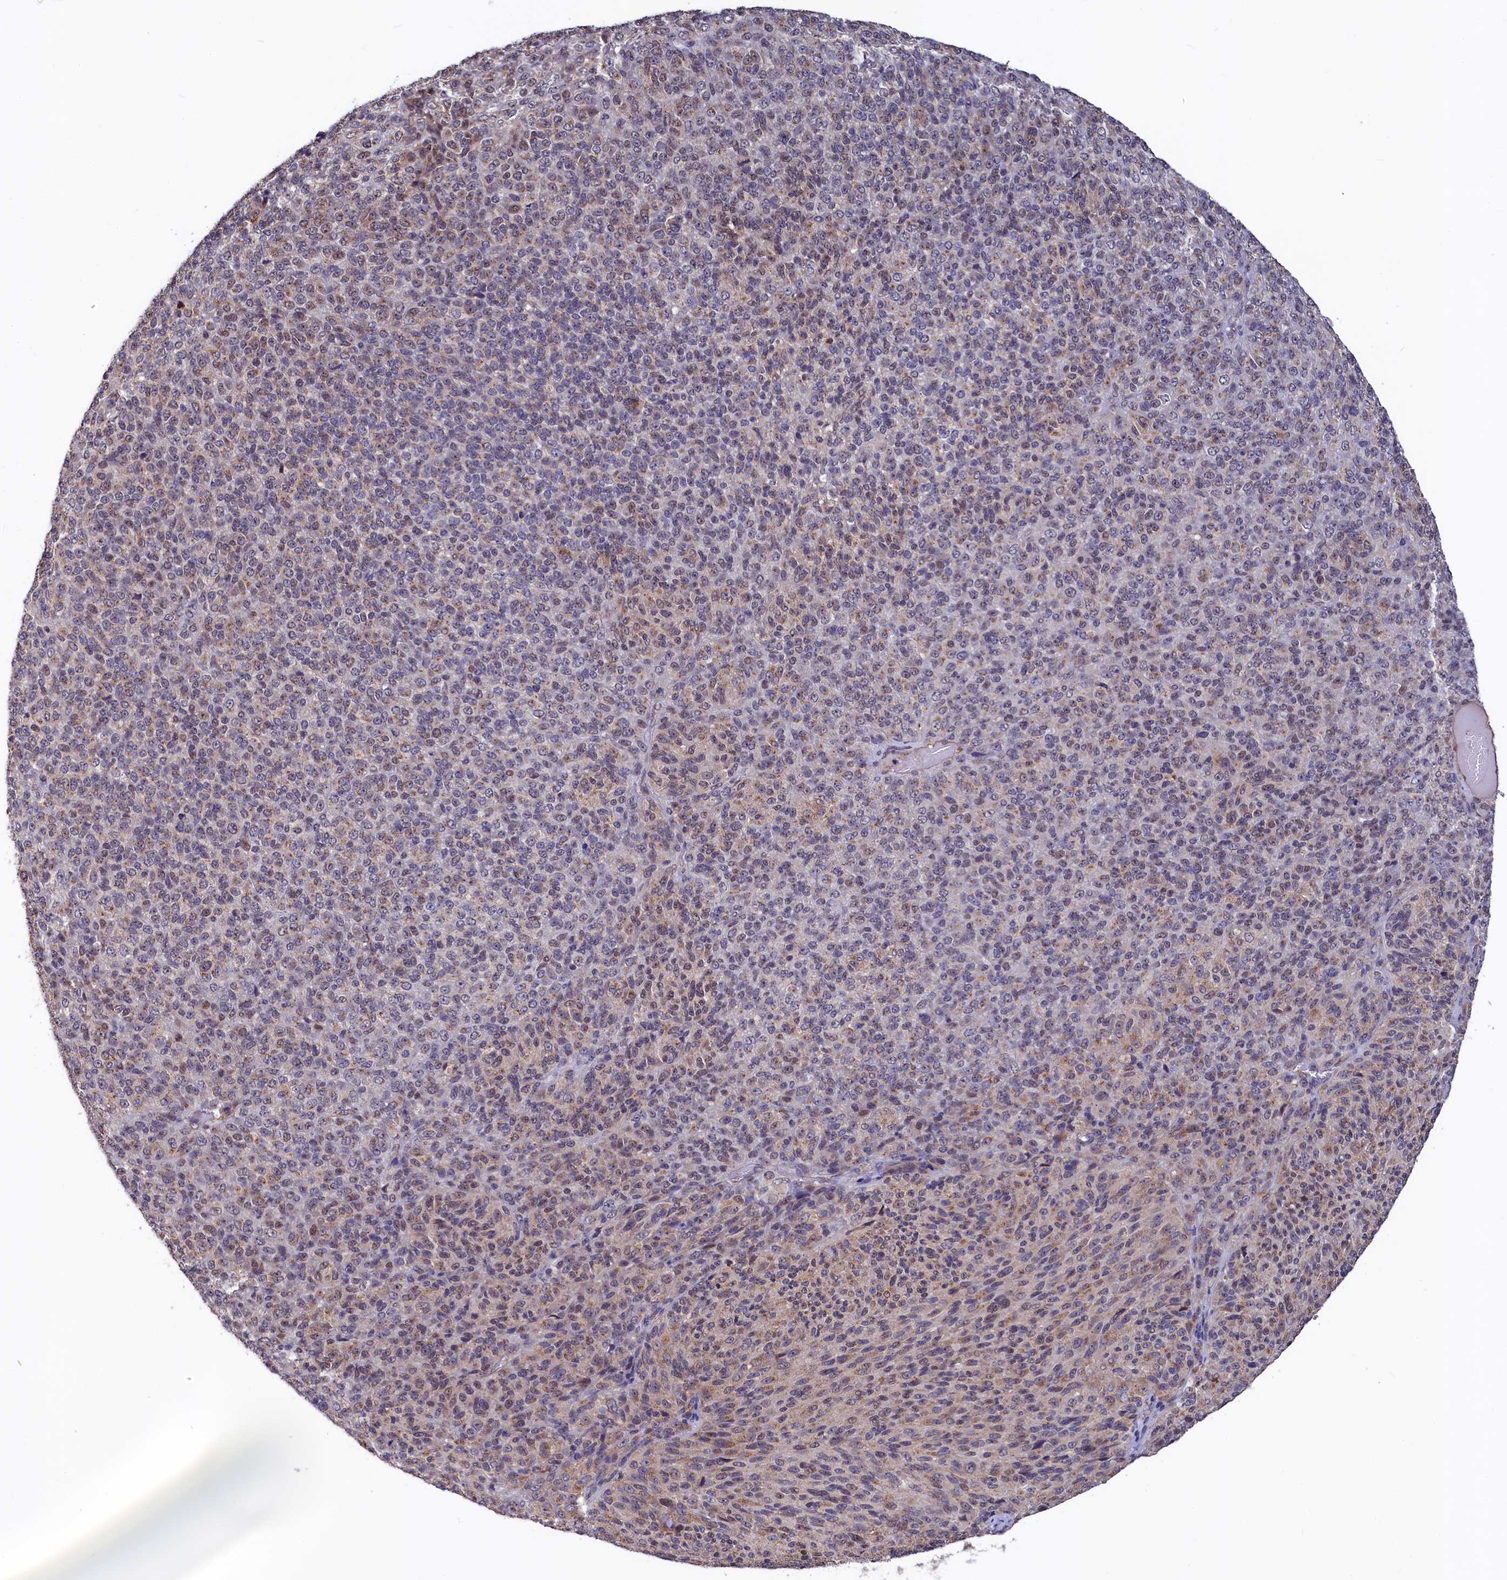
{"staining": {"intensity": "moderate", "quantity": "25%-75%", "location": "nuclear"}, "tissue": "melanoma", "cell_type": "Tumor cells", "image_type": "cancer", "snomed": [{"axis": "morphology", "description": "Malignant melanoma, Metastatic site"}, {"axis": "topography", "description": "Brain"}], "caption": "Moderate nuclear expression is present in approximately 25%-75% of tumor cells in melanoma.", "gene": "SEC24C", "patient": {"sex": "female", "age": 56}}